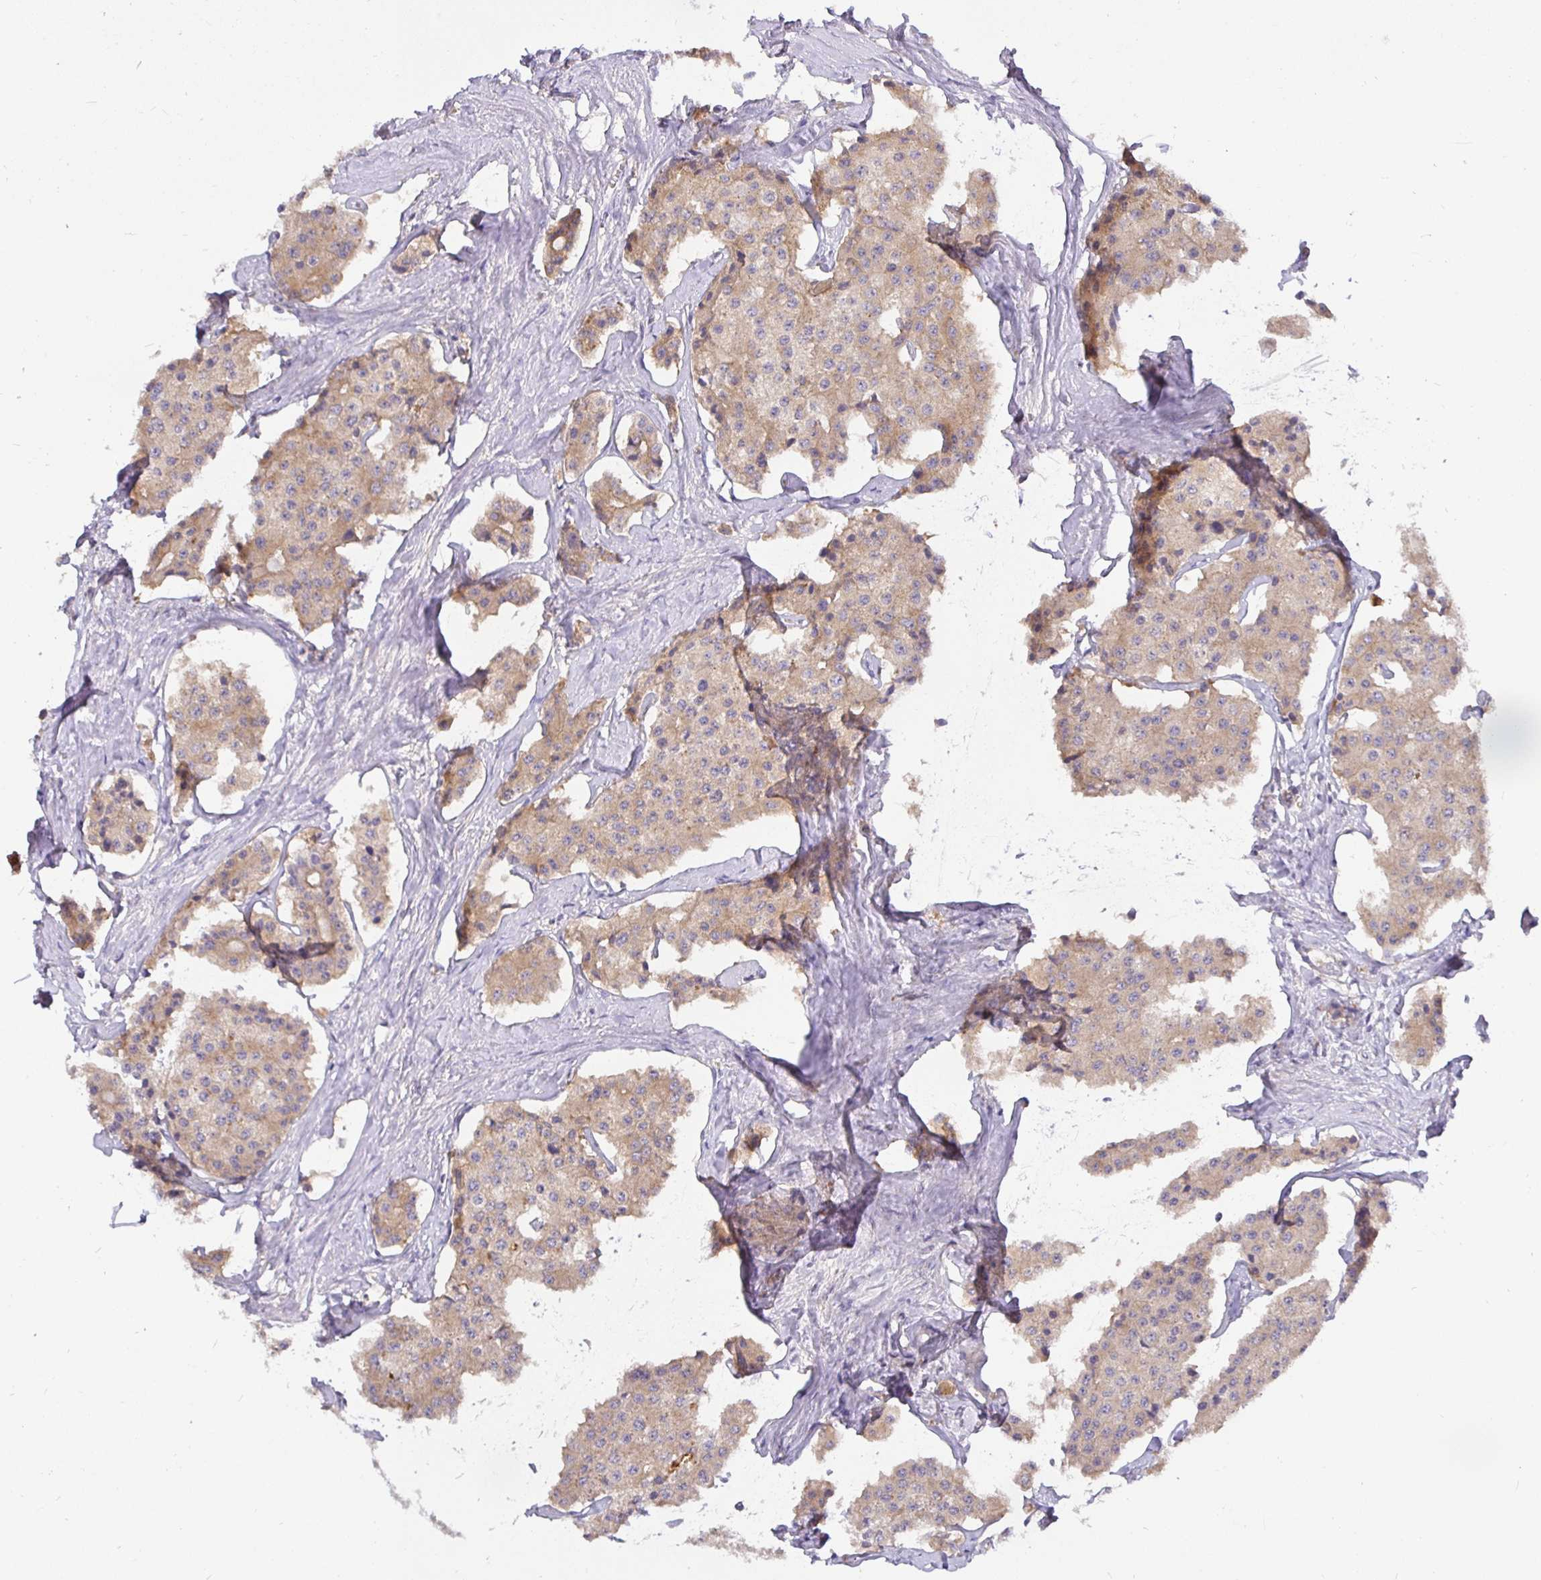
{"staining": {"intensity": "weak", "quantity": ">75%", "location": "cytoplasmic/membranous"}, "tissue": "carcinoid", "cell_type": "Tumor cells", "image_type": "cancer", "snomed": [{"axis": "morphology", "description": "Carcinoid, malignant, NOS"}, {"axis": "topography", "description": "Small intestine"}], "caption": "Tumor cells show low levels of weak cytoplasmic/membranous staining in about >75% of cells in carcinoid. The staining was performed using DAB, with brown indicating positive protein expression. Nuclei are stained blue with hematoxylin.", "gene": "KIF21A", "patient": {"sex": "female", "age": 65}}